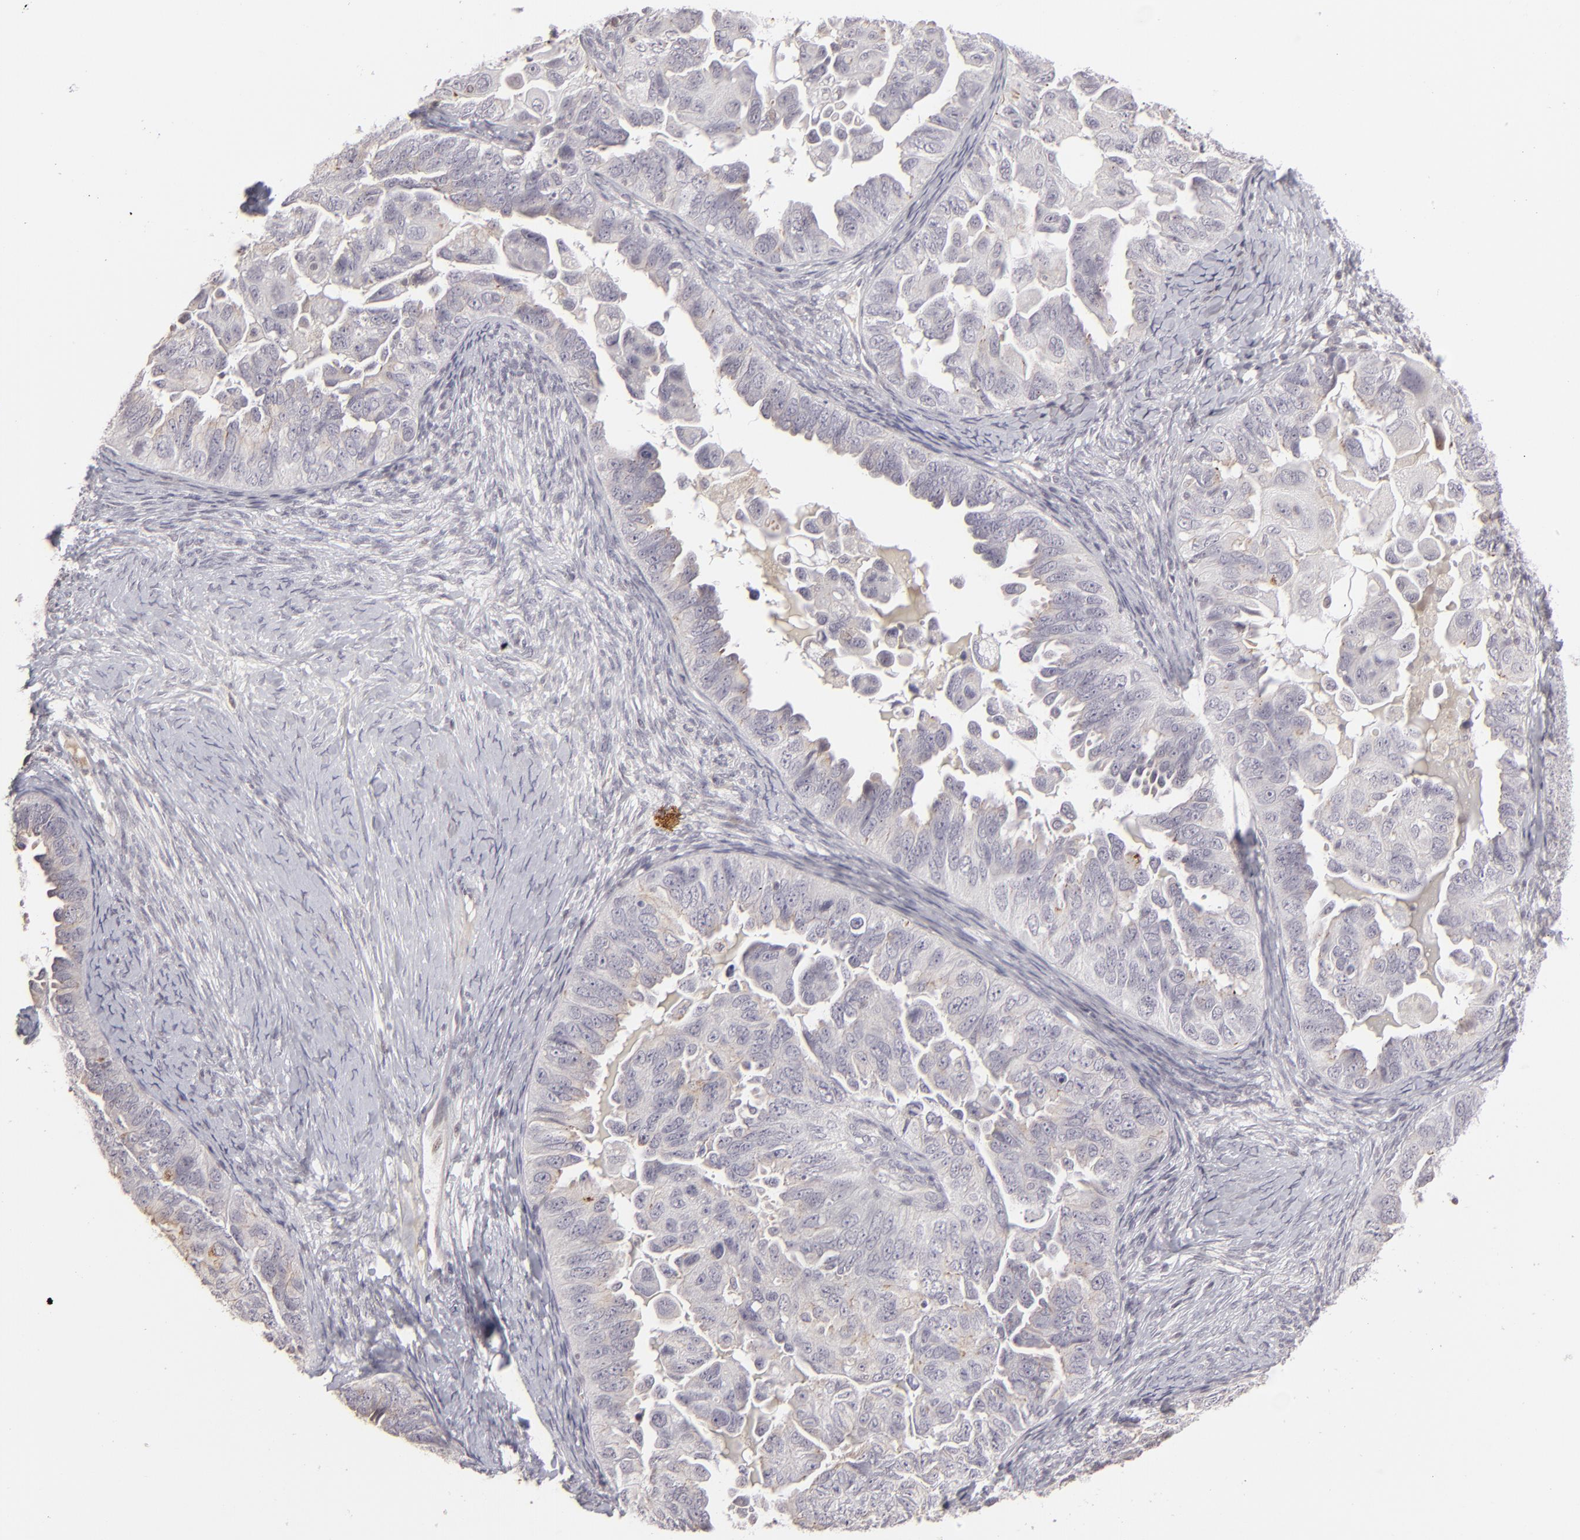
{"staining": {"intensity": "negative", "quantity": "none", "location": "none"}, "tissue": "ovarian cancer", "cell_type": "Tumor cells", "image_type": "cancer", "snomed": [{"axis": "morphology", "description": "Cystadenocarcinoma, serous, NOS"}, {"axis": "topography", "description": "Ovary"}], "caption": "Ovarian cancer (serous cystadenocarcinoma) stained for a protein using IHC exhibits no positivity tumor cells.", "gene": "CLDN2", "patient": {"sex": "female", "age": 82}}